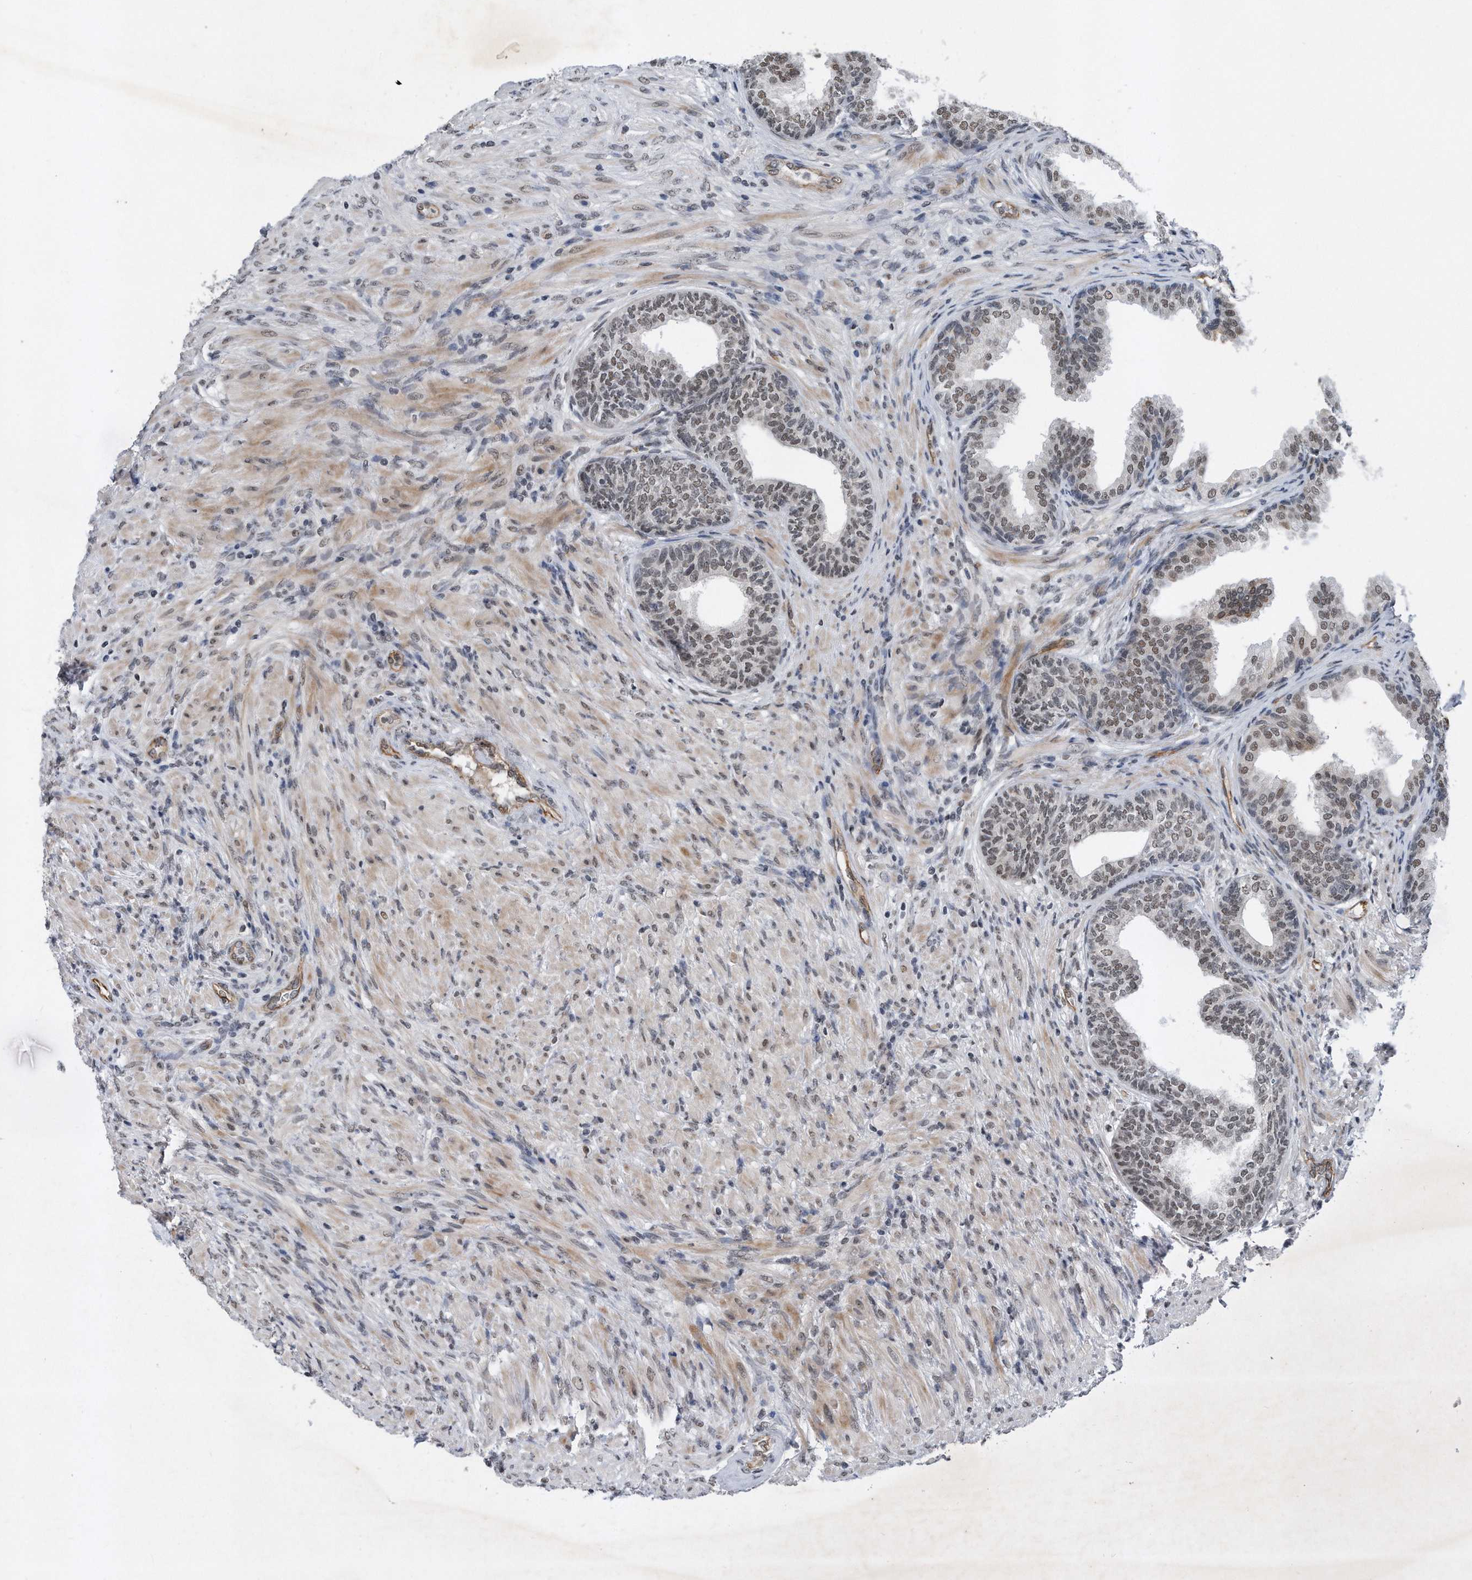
{"staining": {"intensity": "moderate", "quantity": "25%-75%", "location": "nuclear"}, "tissue": "prostate", "cell_type": "Glandular cells", "image_type": "normal", "snomed": [{"axis": "morphology", "description": "Normal tissue, NOS"}, {"axis": "topography", "description": "Prostate"}], "caption": "Immunohistochemical staining of normal human prostate exhibits 25%-75% levels of moderate nuclear protein expression in about 25%-75% of glandular cells. (DAB (3,3'-diaminobenzidine) IHC, brown staining for protein, blue staining for nuclei).", "gene": "TP53INP1", "patient": {"sex": "male", "age": 76}}